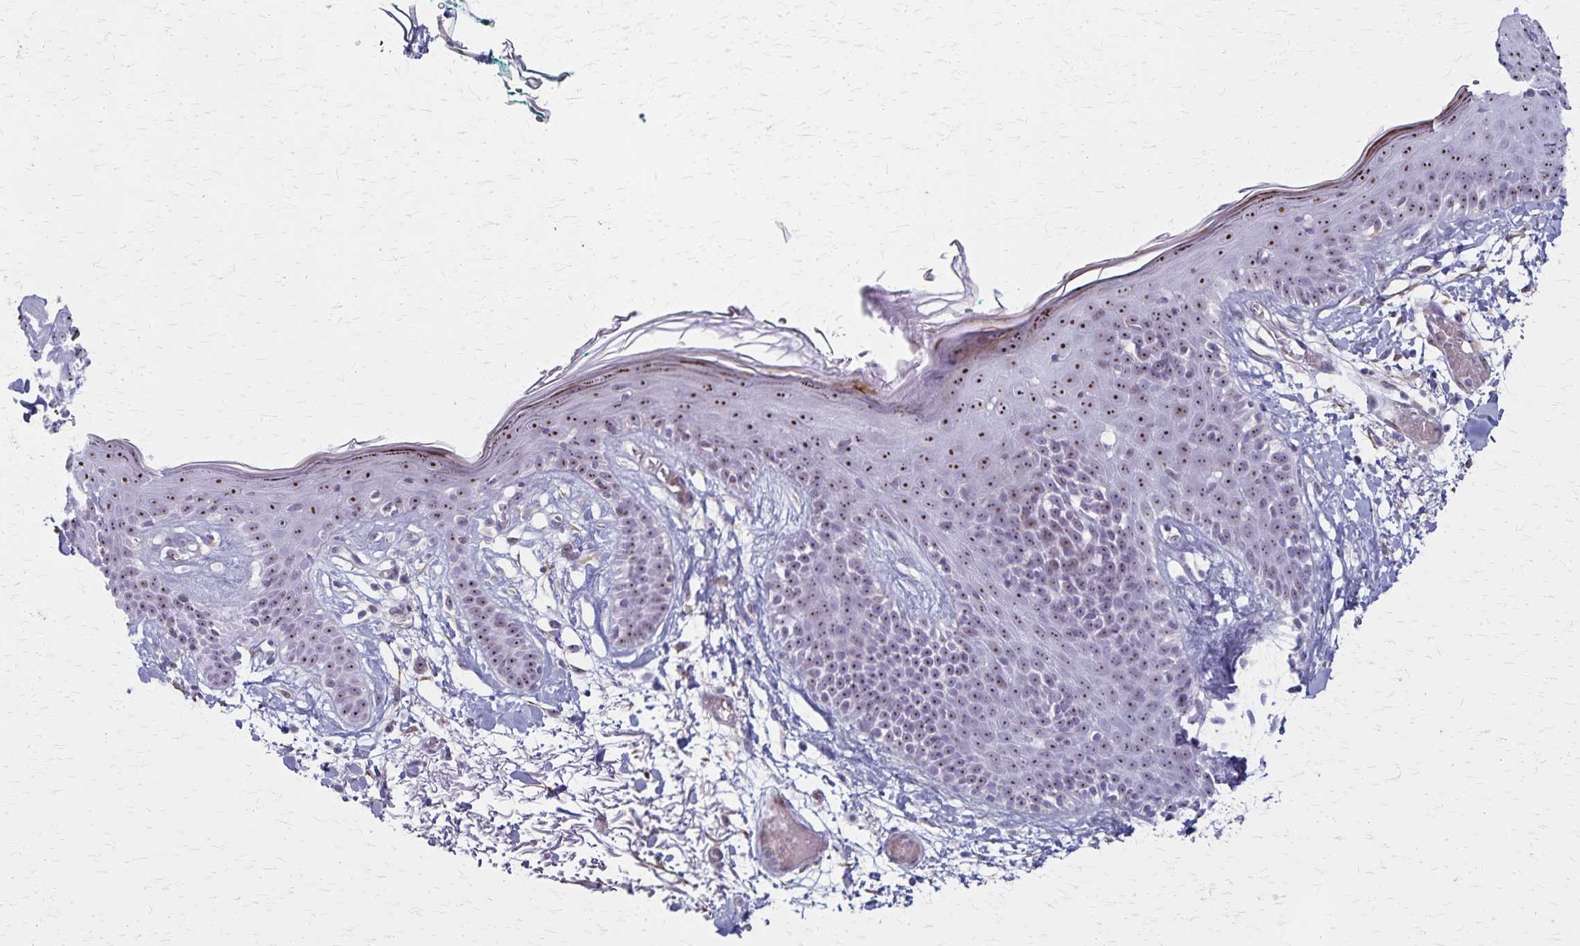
{"staining": {"intensity": "negative", "quantity": "none", "location": "none"}, "tissue": "skin", "cell_type": "Fibroblasts", "image_type": "normal", "snomed": [{"axis": "morphology", "description": "Normal tissue, NOS"}, {"axis": "topography", "description": "Skin"}], "caption": "A high-resolution micrograph shows IHC staining of benign skin, which shows no significant expression in fibroblasts. Nuclei are stained in blue.", "gene": "DLK2", "patient": {"sex": "male", "age": 79}}